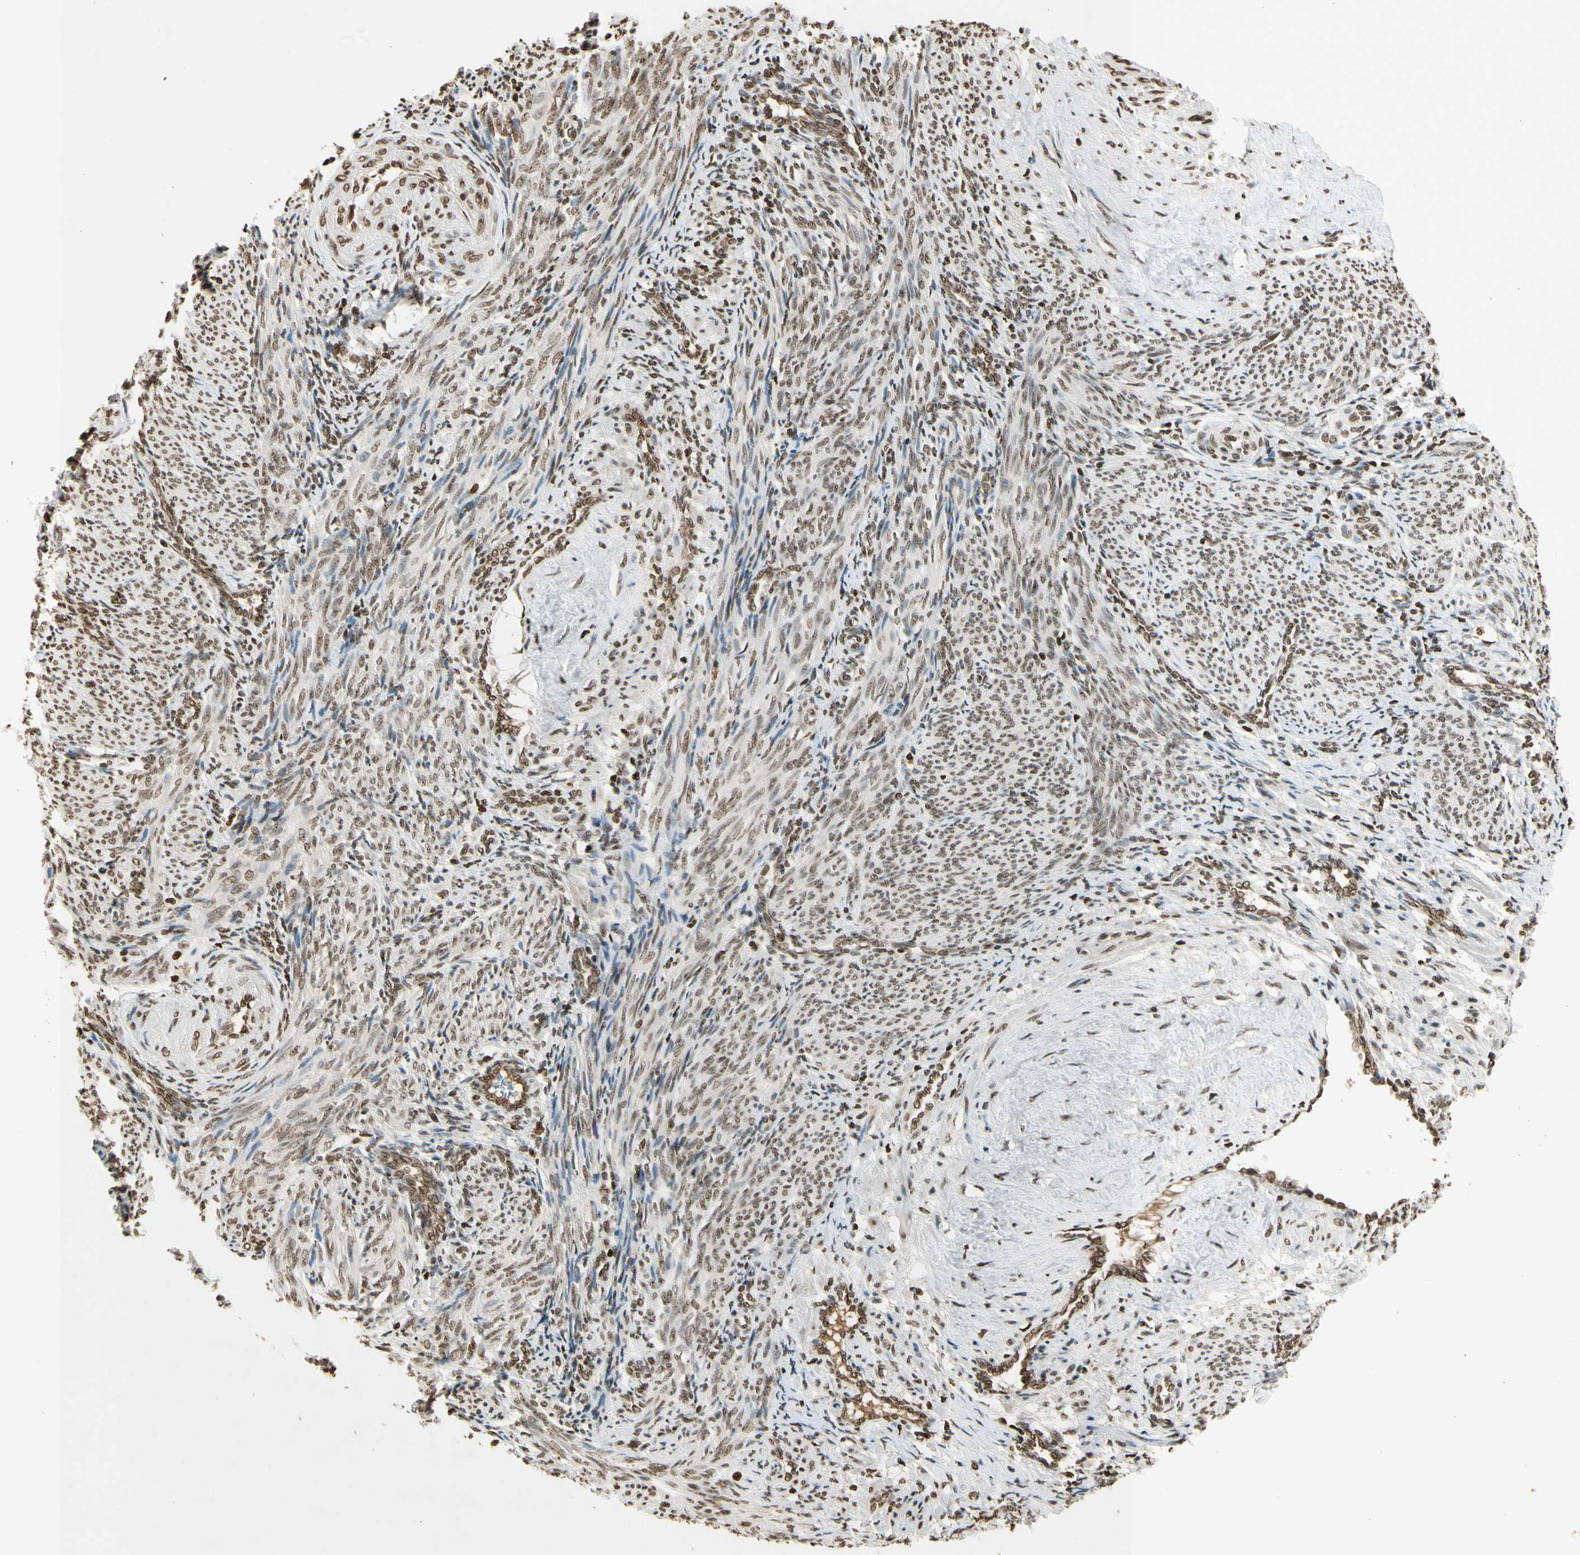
{"staining": {"intensity": "moderate", "quantity": ">75%", "location": "nuclear"}, "tissue": "smooth muscle", "cell_type": "Smooth muscle cells", "image_type": "normal", "snomed": [{"axis": "morphology", "description": "Normal tissue, NOS"}, {"axis": "topography", "description": "Endometrium"}], "caption": "Moderate nuclear staining for a protein is identified in approximately >75% of smooth muscle cells of unremarkable smooth muscle using immunohistochemistry (IHC).", "gene": "RORA", "patient": {"sex": "female", "age": 33}}